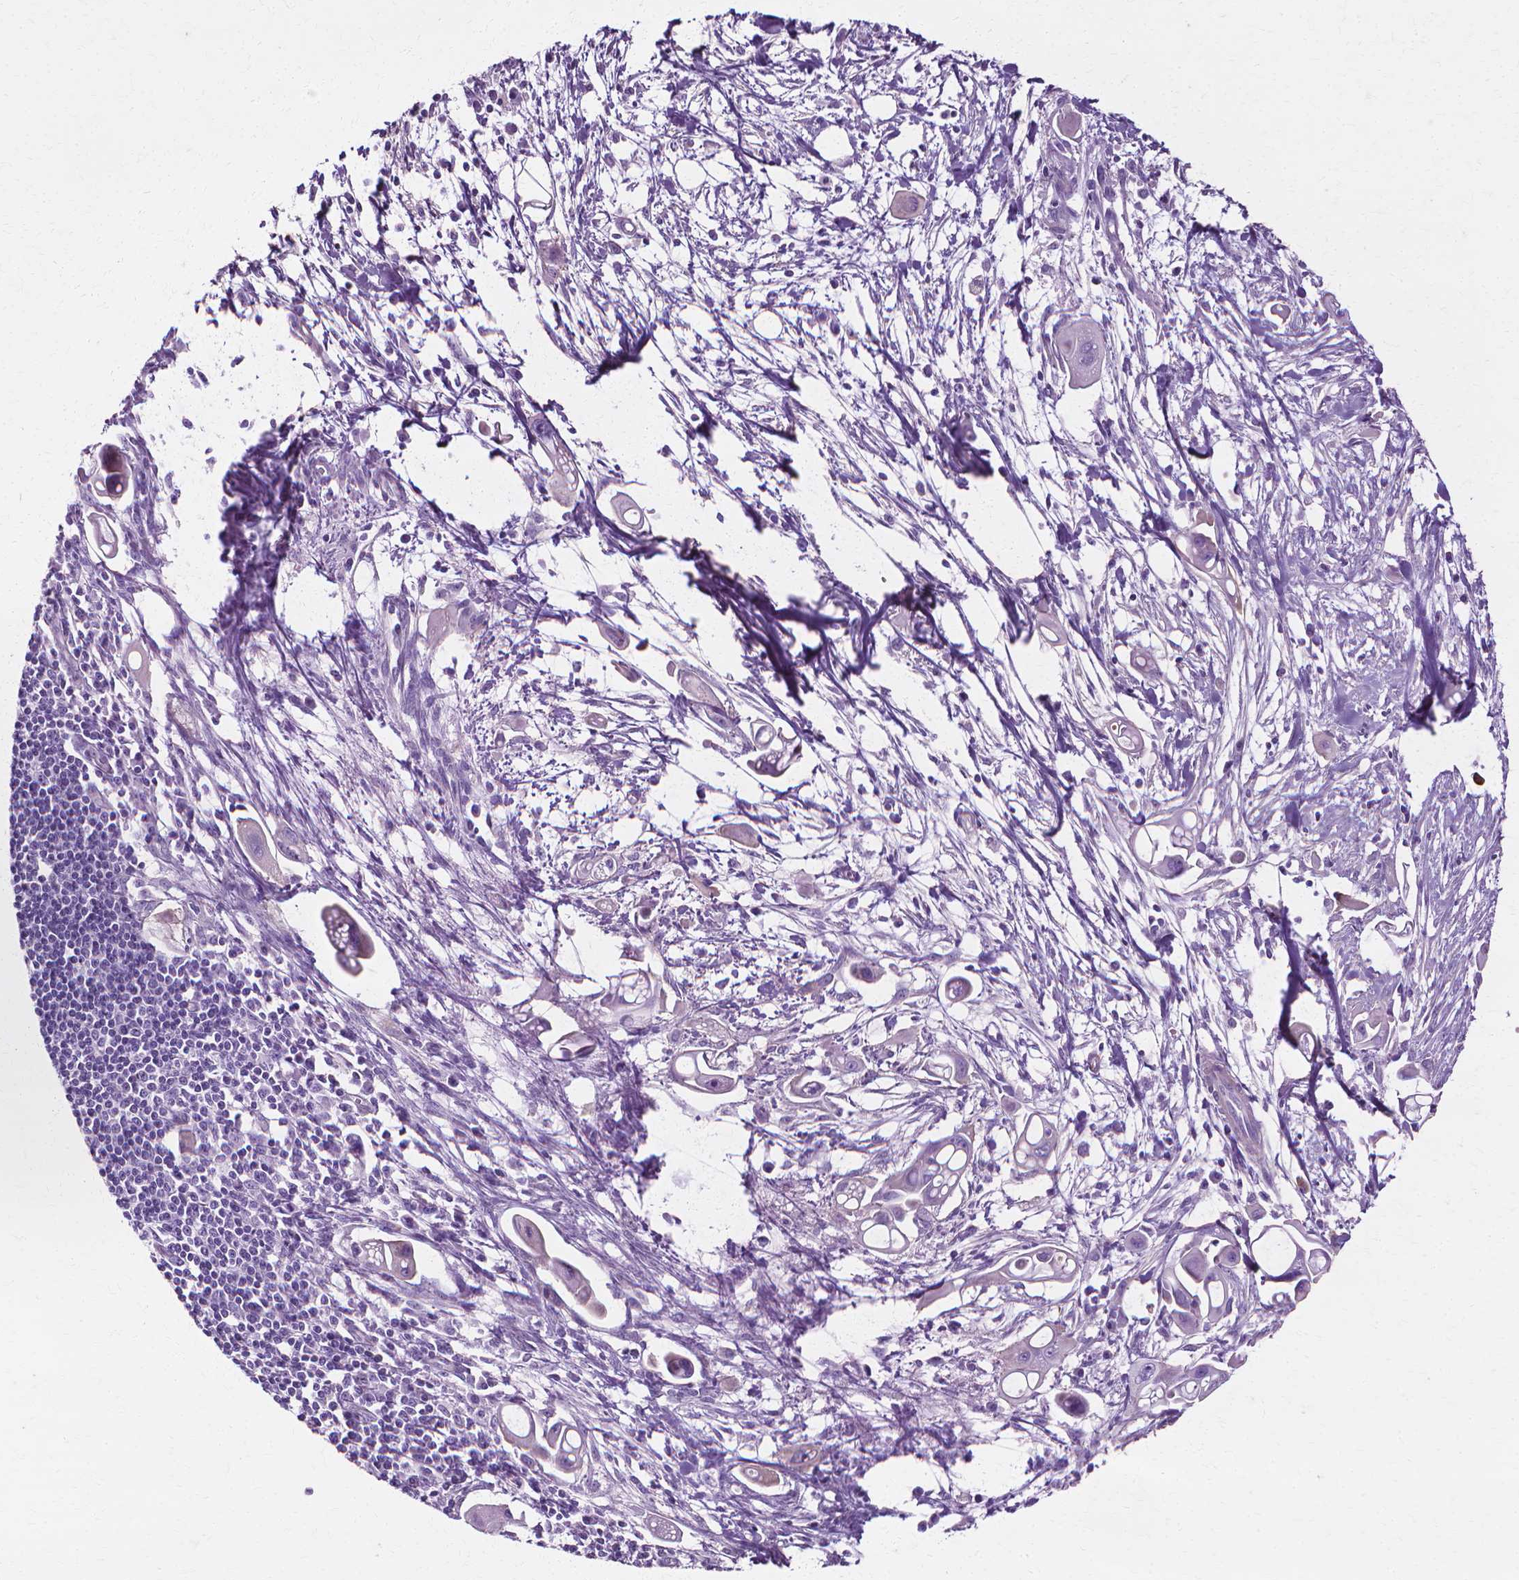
{"staining": {"intensity": "negative", "quantity": "none", "location": "none"}, "tissue": "pancreatic cancer", "cell_type": "Tumor cells", "image_type": "cancer", "snomed": [{"axis": "morphology", "description": "Adenocarcinoma, NOS"}, {"axis": "topography", "description": "Pancreas"}], "caption": "Immunohistochemical staining of human pancreatic cancer demonstrates no significant positivity in tumor cells.", "gene": "CFAP157", "patient": {"sex": "male", "age": 50}}